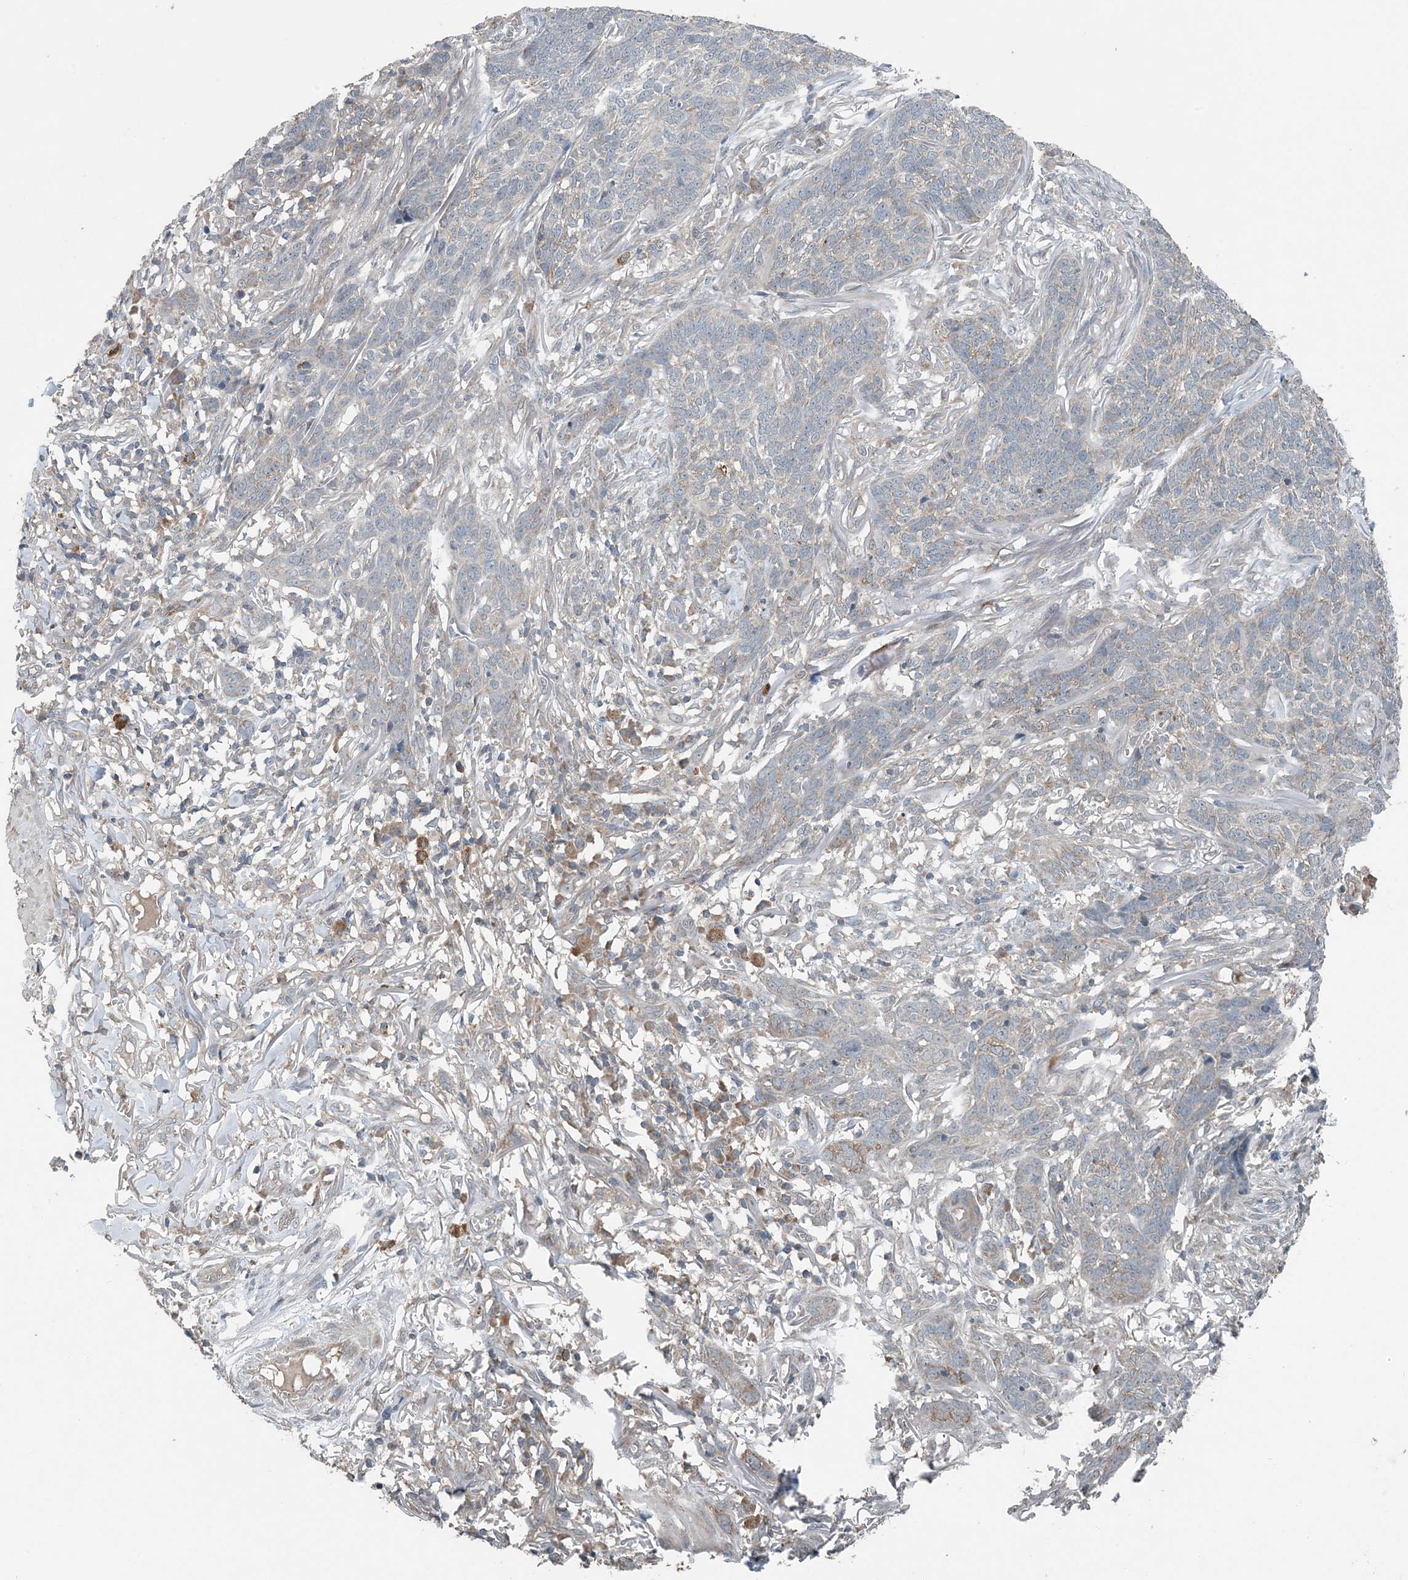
{"staining": {"intensity": "weak", "quantity": "<25%", "location": "cytoplasmic/membranous"}, "tissue": "skin cancer", "cell_type": "Tumor cells", "image_type": "cancer", "snomed": [{"axis": "morphology", "description": "Basal cell carcinoma"}, {"axis": "topography", "description": "Skin"}], "caption": "Tumor cells show no significant staining in skin cancer (basal cell carcinoma).", "gene": "MYO9B", "patient": {"sex": "male", "age": 85}}